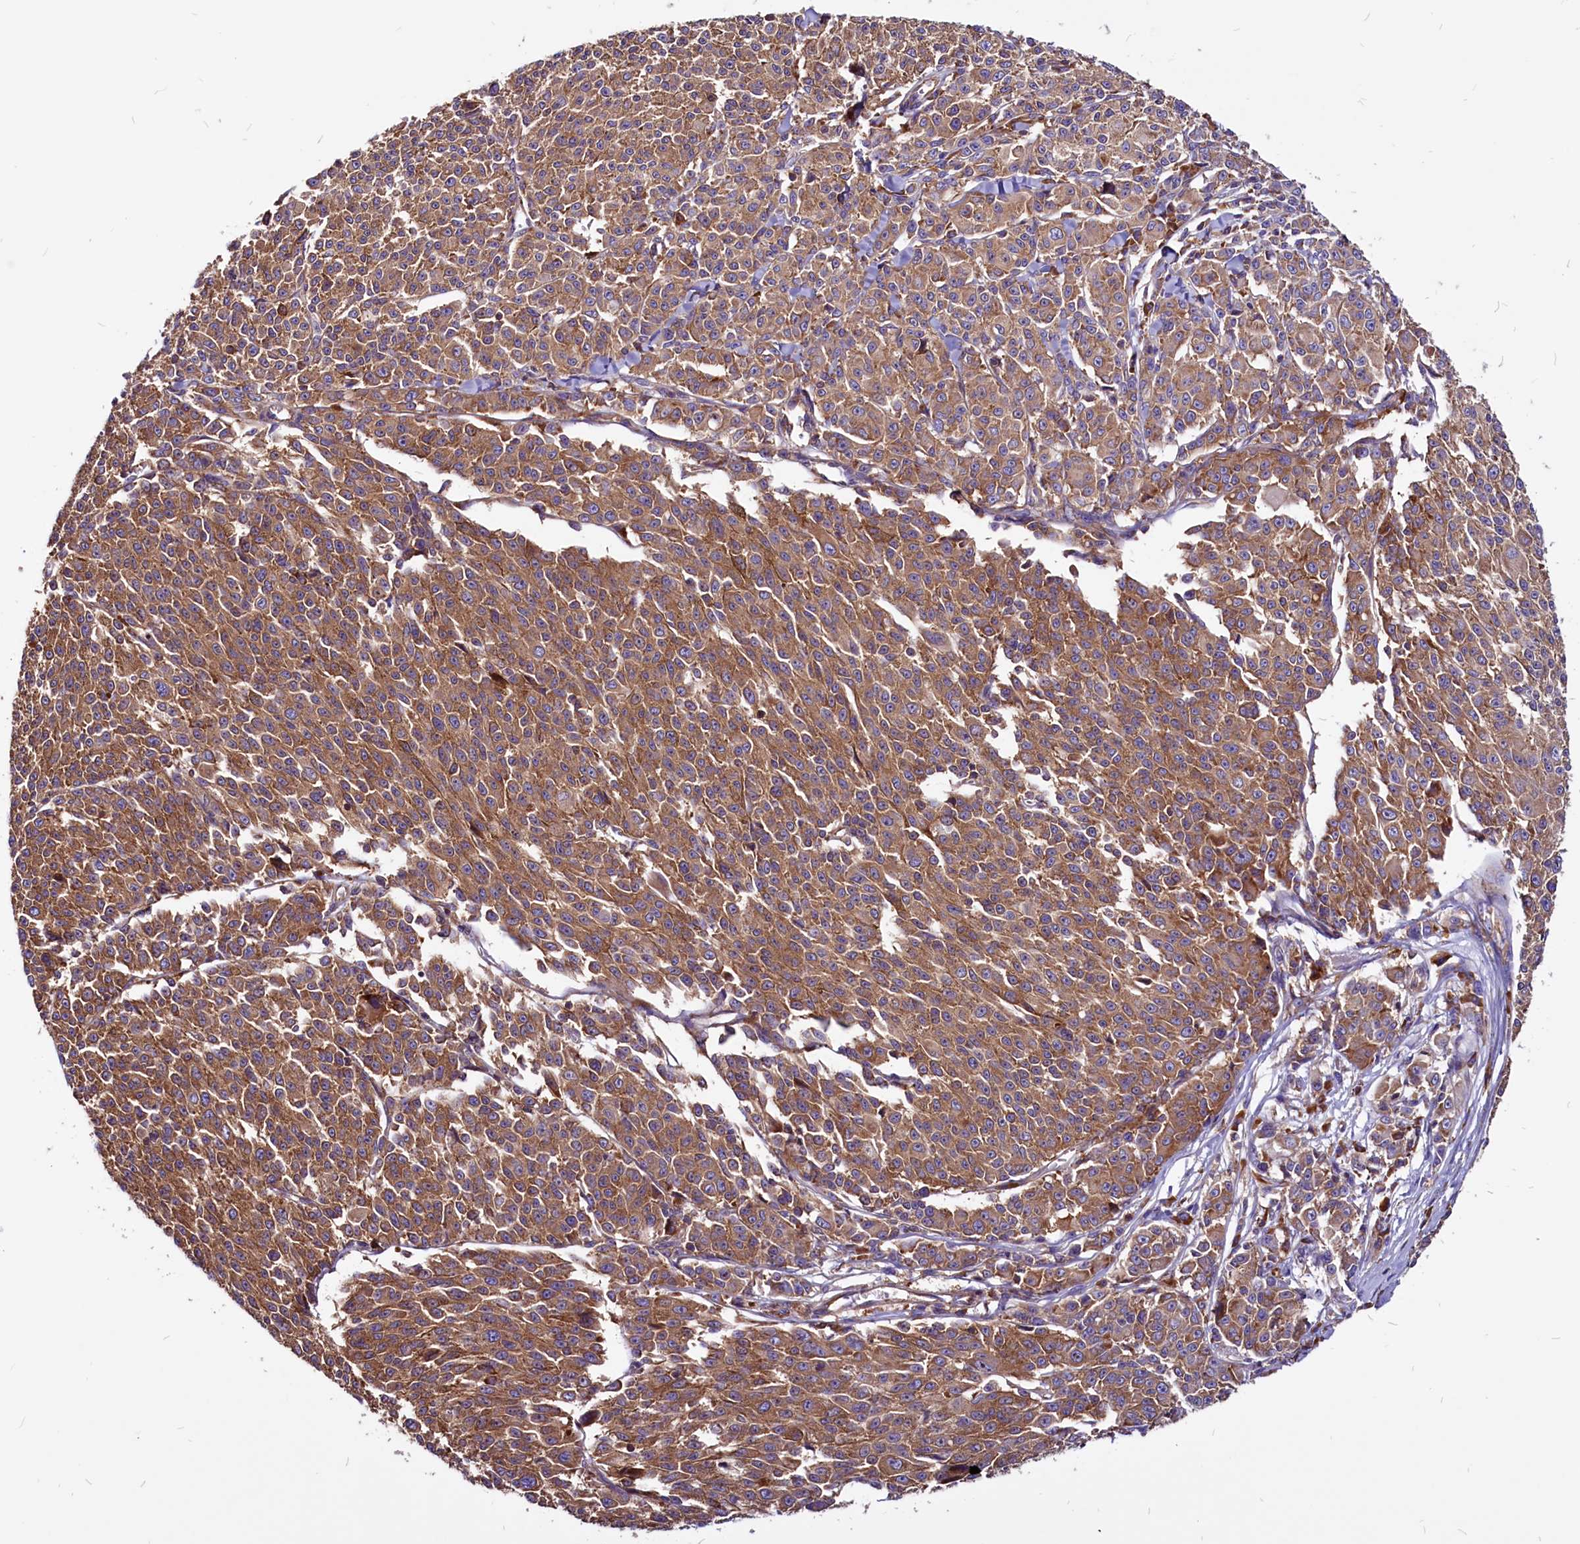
{"staining": {"intensity": "moderate", "quantity": ">75%", "location": "cytoplasmic/membranous"}, "tissue": "melanoma", "cell_type": "Tumor cells", "image_type": "cancer", "snomed": [{"axis": "morphology", "description": "Malignant melanoma, NOS"}, {"axis": "topography", "description": "Skin"}], "caption": "Immunohistochemical staining of human melanoma shows medium levels of moderate cytoplasmic/membranous protein expression in approximately >75% of tumor cells. (brown staining indicates protein expression, while blue staining denotes nuclei).", "gene": "EIF3G", "patient": {"sex": "female", "age": 52}}